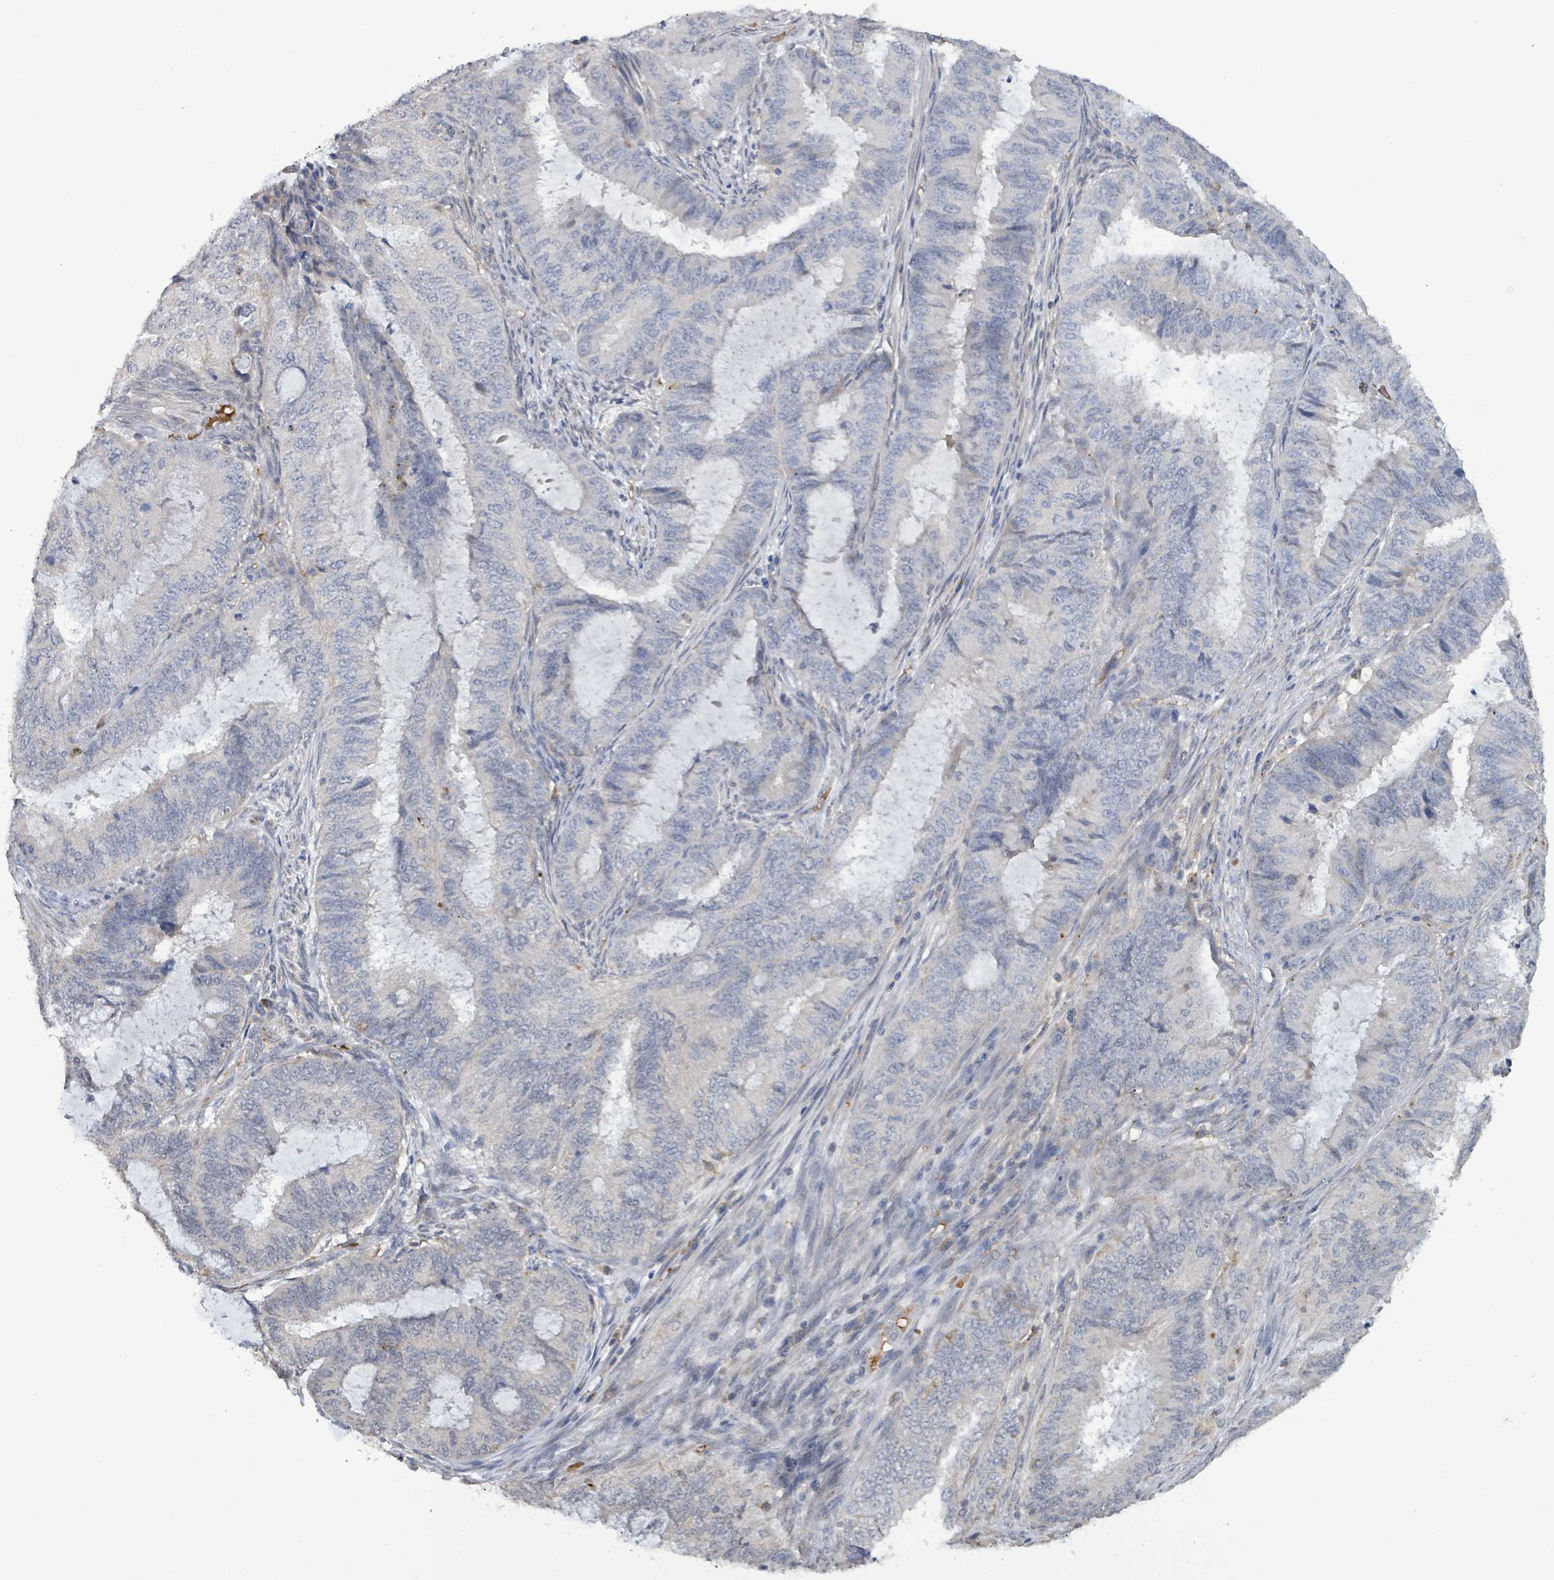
{"staining": {"intensity": "negative", "quantity": "none", "location": "none"}, "tissue": "endometrial cancer", "cell_type": "Tumor cells", "image_type": "cancer", "snomed": [{"axis": "morphology", "description": "Adenocarcinoma, NOS"}, {"axis": "topography", "description": "Endometrium"}], "caption": "The histopathology image demonstrates no staining of tumor cells in endometrial adenocarcinoma.", "gene": "SEBOX", "patient": {"sex": "female", "age": 51}}